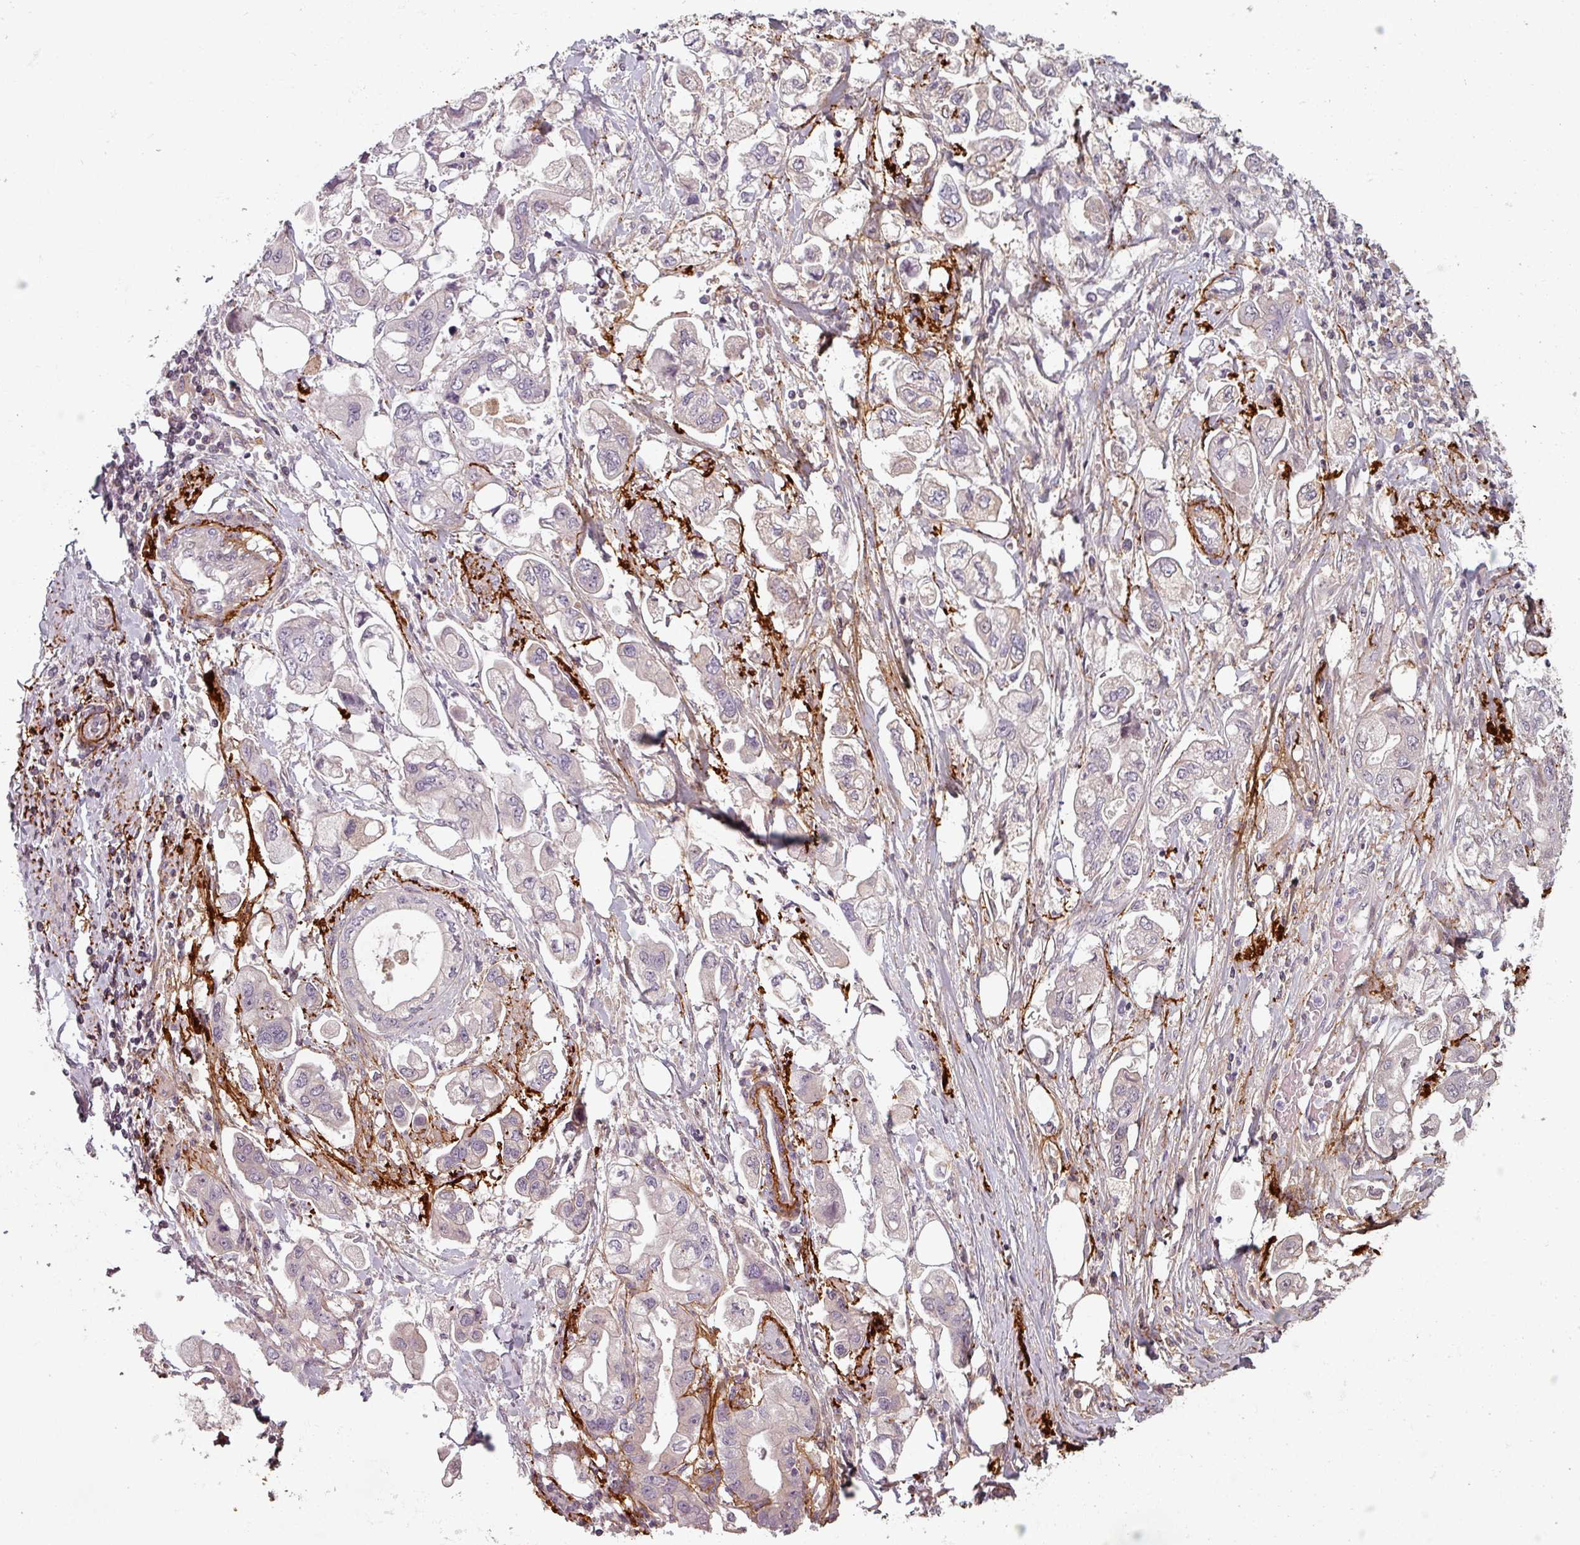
{"staining": {"intensity": "negative", "quantity": "none", "location": "none"}, "tissue": "stomach cancer", "cell_type": "Tumor cells", "image_type": "cancer", "snomed": [{"axis": "morphology", "description": "Adenocarcinoma, NOS"}, {"axis": "topography", "description": "Stomach"}], "caption": "Histopathology image shows no significant protein positivity in tumor cells of stomach cancer (adenocarcinoma). (Brightfield microscopy of DAB (3,3'-diaminobenzidine) immunohistochemistry (IHC) at high magnification).", "gene": "CYB5RL", "patient": {"sex": "male", "age": 62}}